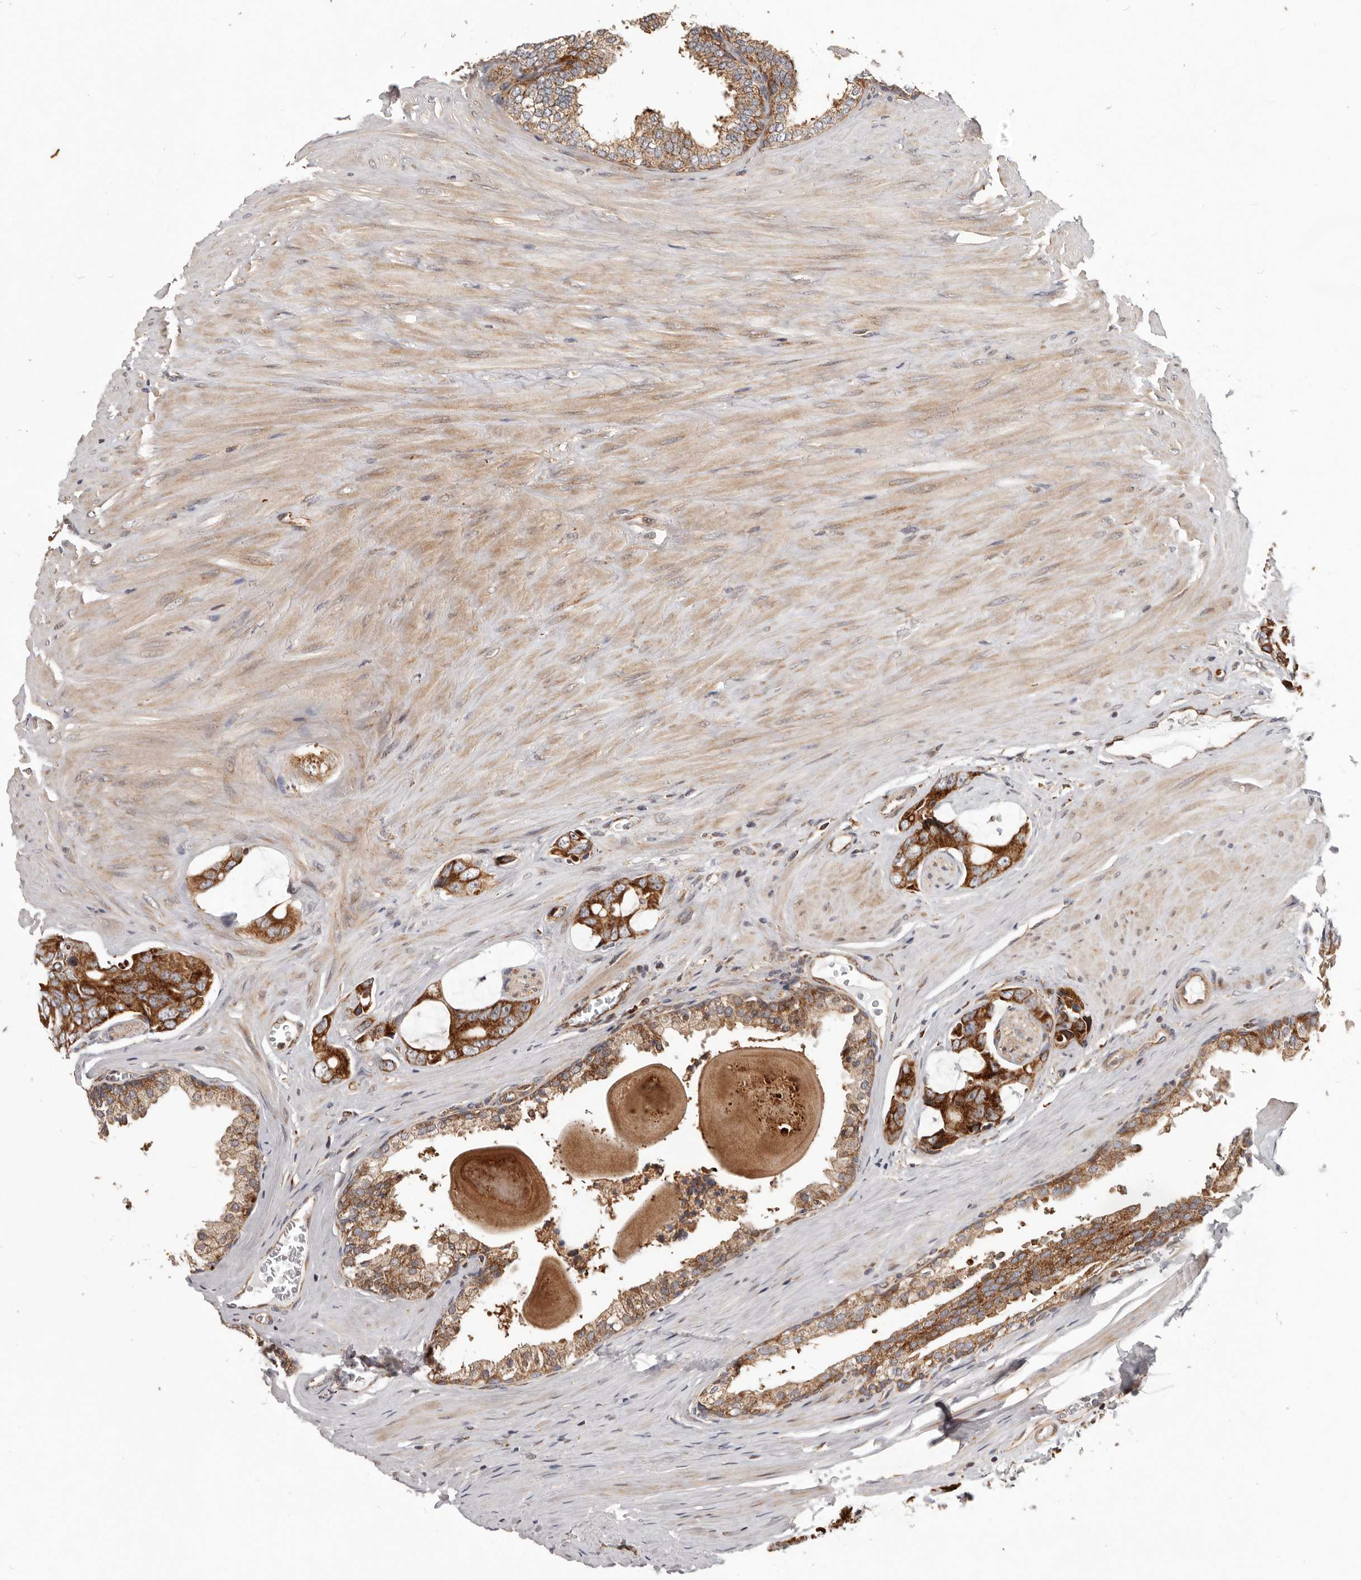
{"staining": {"intensity": "strong", "quantity": ">75%", "location": "cytoplasmic/membranous"}, "tissue": "prostate cancer", "cell_type": "Tumor cells", "image_type": "cancer", "snomed": [{"axis": "morphology", "description": "Adenocarcinoma, Medium grade"}, {"axis": "topography", "description": "Prostate"}], "caption": "Prostate cancer tissue displays strong cytoplasmic/membranous expression in about >75% of tumor cells", "gene": "MRPS10", "patient": {"sex": "male", "age": 53}}